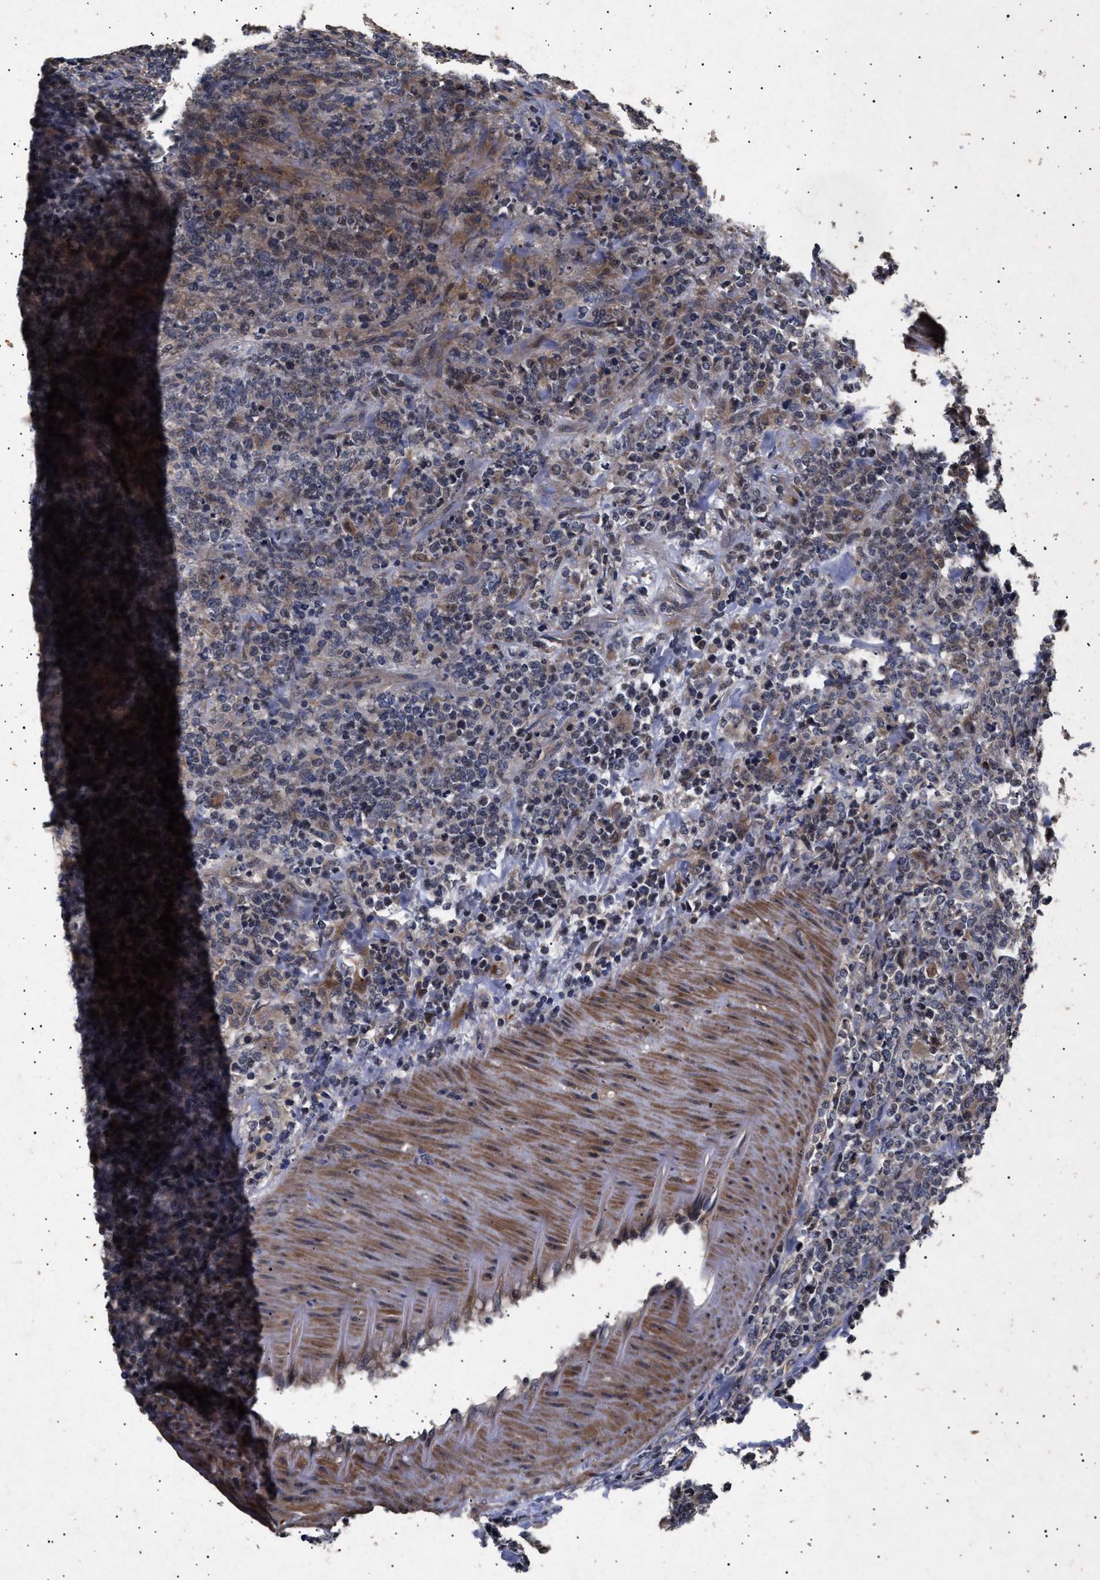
{"staining": {"intensity": "weak", "quantity": "<25%", "location": "cytoplasmic/membranous"}, "tissue": "lymphoma", "cell_type": "Tumor cells", "image_type": "cancer", "snomed": [{"axis": "morphology", "description": "Malignant lymphoma, non-Hodgkin's type, High grade"}, {"axis": "topography", "description": "Soft tissue"}], "caption": "A photomicrograph of human high-grade malignant lymphoma, non-Hodgkin's type is negative for staining in tumor cells. The staining is performed using DAB (3,3'-diaminobenzidine) brown chromogen with nuclei counter-stained in using hematoxylin.", "gene": "ITGB5", "patient": {"sex": "male", "age": 18}}